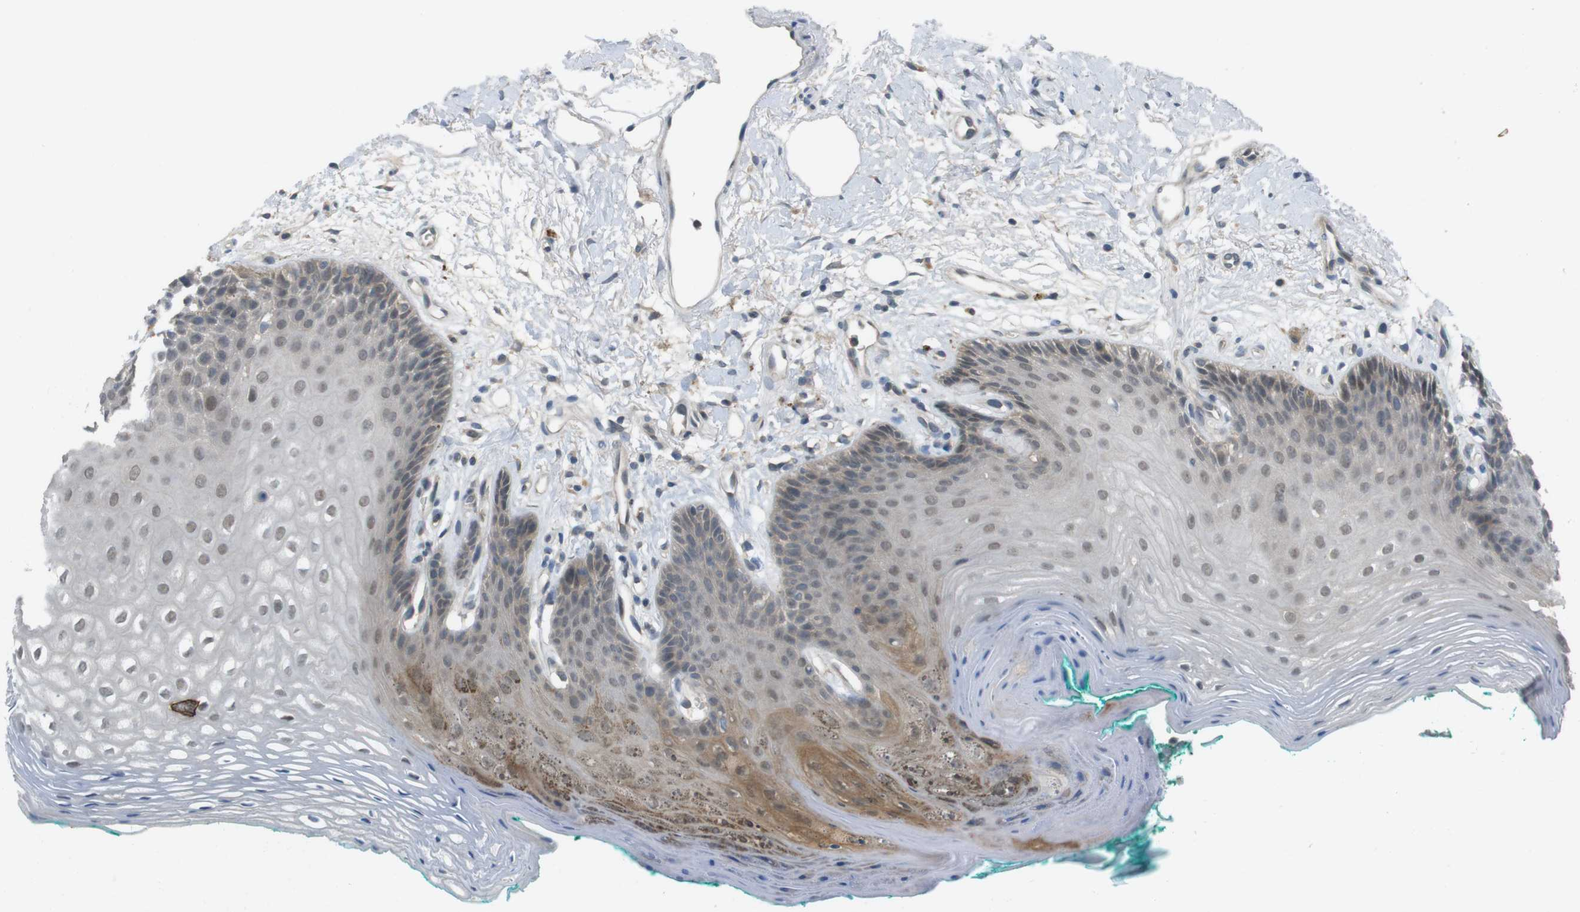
{"staining": {"intensity": "moderate", "quantity": "<25%", "location": "cytoplasmic/membranous,nuclear"}, "tissue": "oral mucosa", "cell_type": "Squamous epithelial cells", "image_type": "normal", "snomed": [{"axis": "morphology", "description": "Normal tissue, NOS"}, {"axis": "topography", "description": "Skeletal muscle"}, {"axis": "topography", "description": "Oral tissue"}, {"axis": "topography", "description": "Peripheral nerve tissue"}], "caption": "Protein expression analysis of benign human oral mucosa reveals moderate cytoplasmic/membranous,nuclear staining in approximately <25% of squamous epithelial cells. The staining was performed using DAB to visualize the protein expression in brown, while the nuclei were stained in blue with hematoxylin (Magnification: 20x).", "gene": "ZDHHC20", "patient": {"sex": "female", "age": 84}}